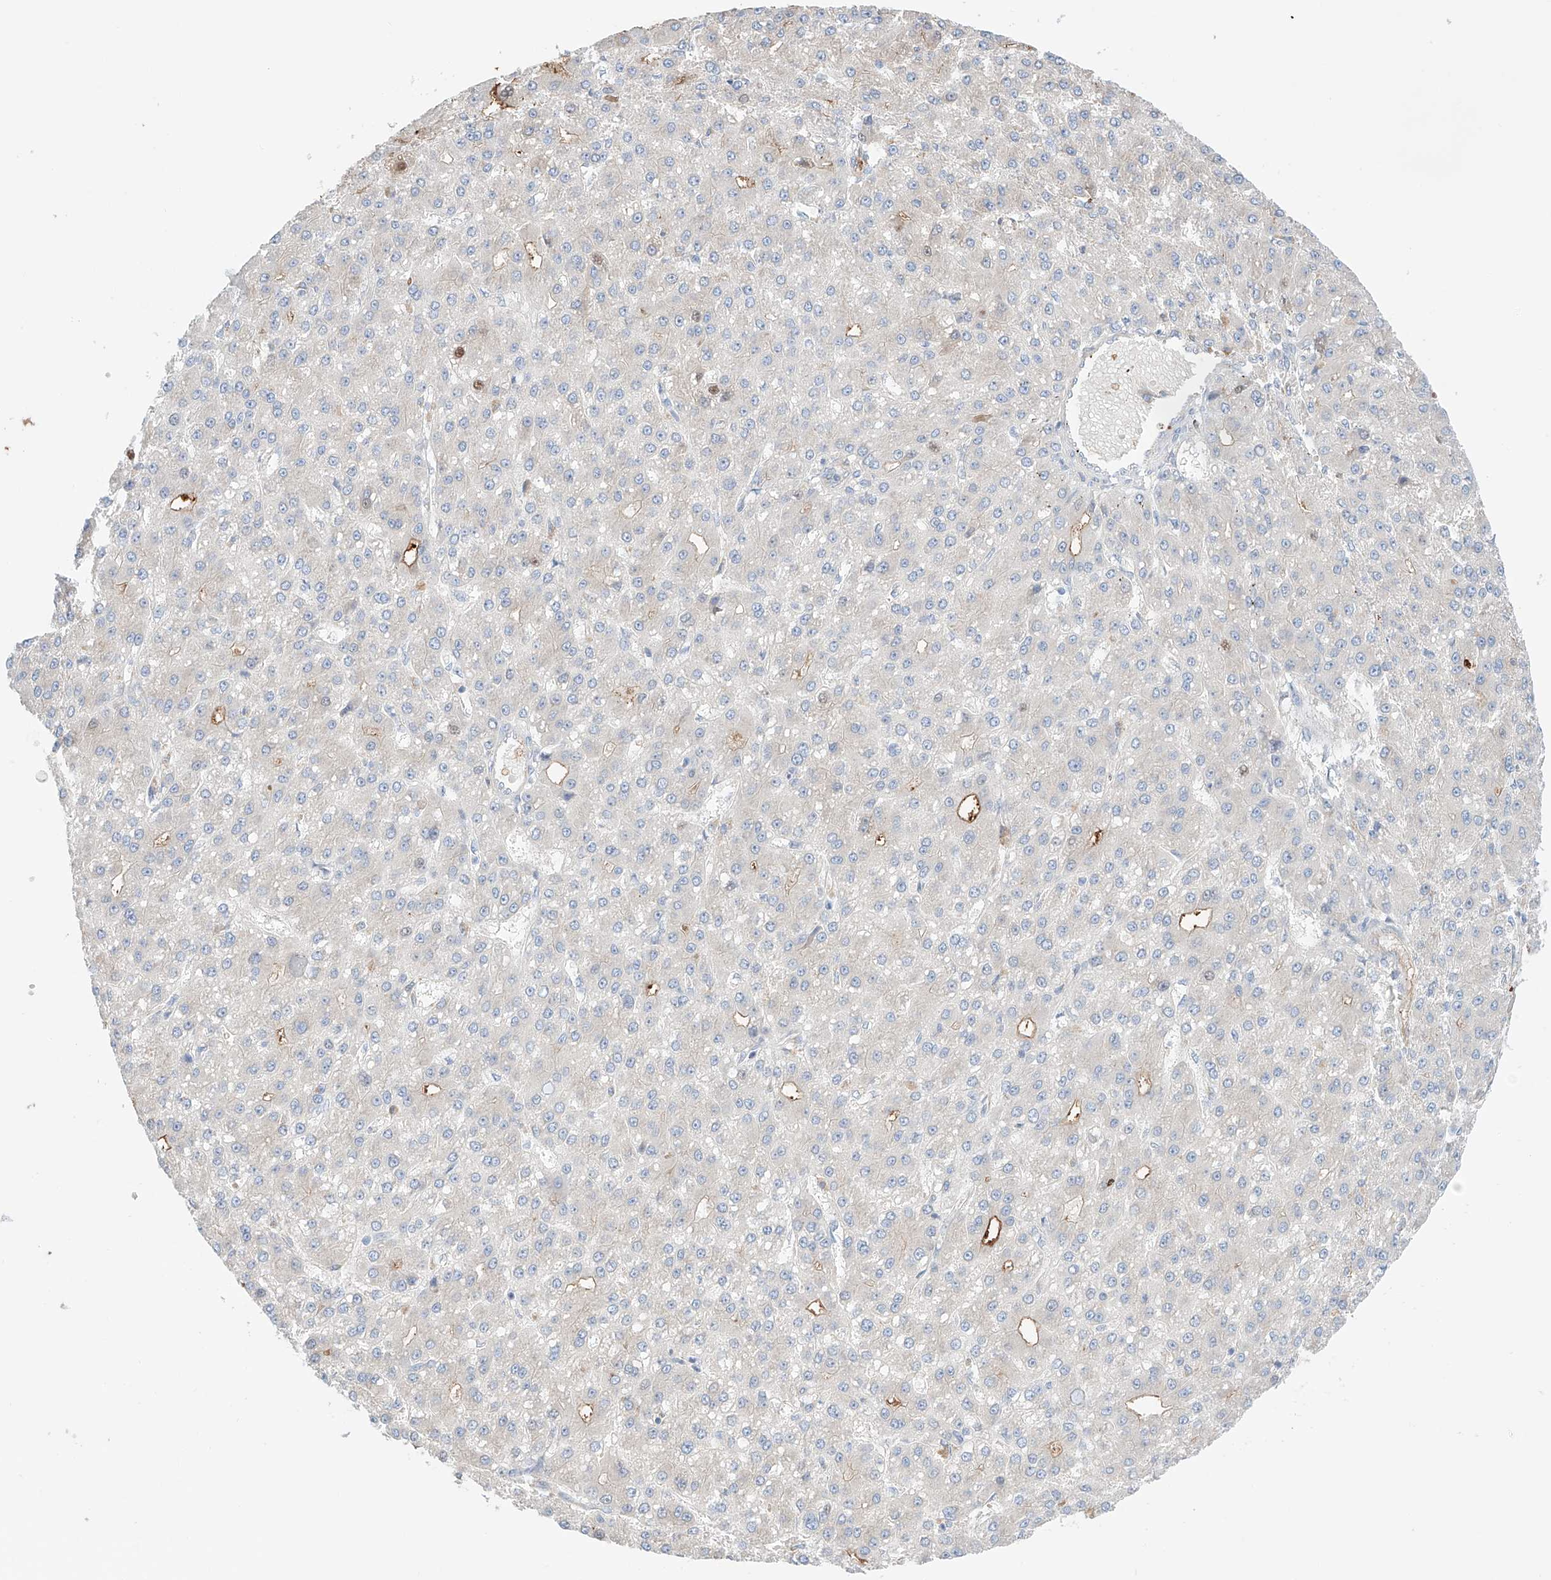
{"staining": {"intensity": "negative", "quantity": "none", "location": "none"}, "tissue": "liver cancer", "cell_type": "Tumor cells", "image_type": "cancer", "snomed": [{"axis": "morphology", "description": "Carcinoma, Hepatocellular, NOS"}, {"axis": "topography", "description": "Liver"}], "caption": "This is an immunohistochemistry photomicrograph of liver cancer (hepatocellular carcinoma). There is no staining in tumor cells.", "gene": "PGGT1B", "patient": {"sex": "male", "age": 67}}